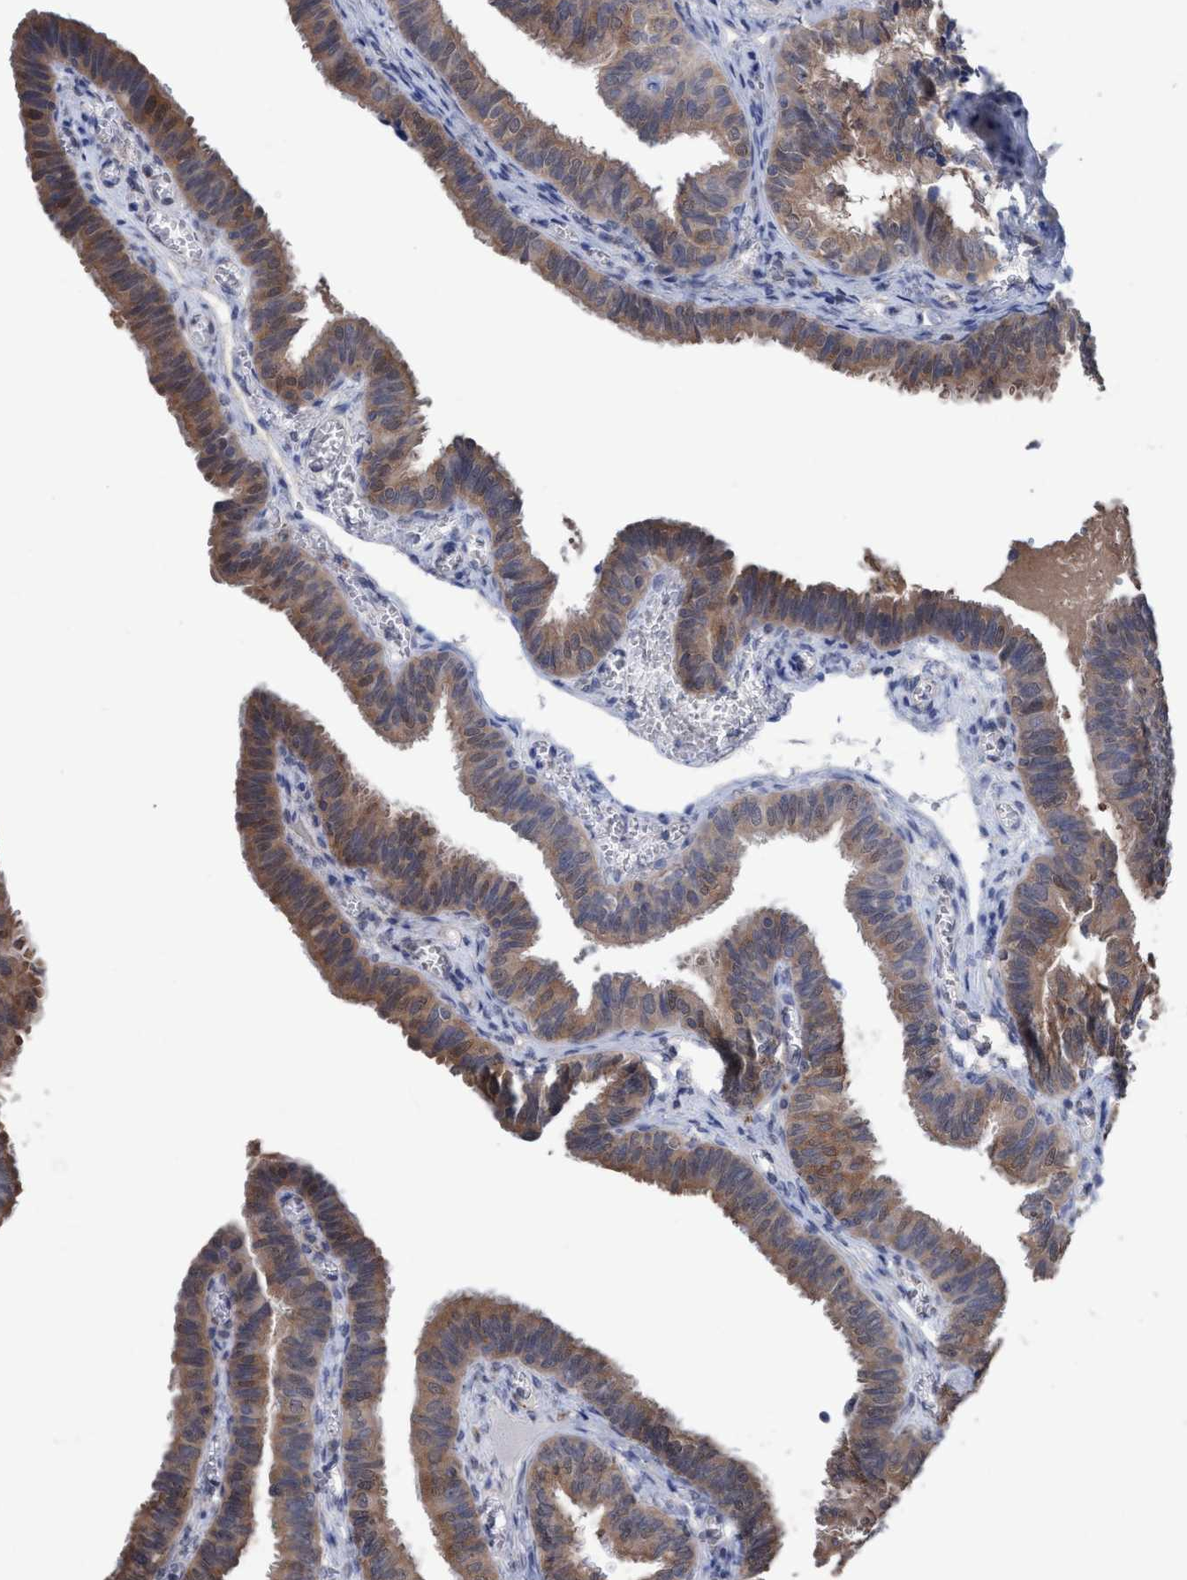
{"staining": {"intensity": "moderate", "quantity": "25%-75%", "location": "cytoplasmic/membranous"}, "tissue": "fallopian tube", "cell_type": "Glandular cells", "image_type": "normal", "snomed": [{"axis": "morphology", "description": "Normal tissue, NOS"}, {"axis": "topography", "description": "Fallopian tube"}], "caption": "Immunohistochemical staining of unremarkable fallopian tube exhibits medium levels of moderate cytoplasmic/membranous staining in approximately 25%-75% of glandular cells.", "gene": "GLOD4", "patient": {"sex": "female", "age": 46}}